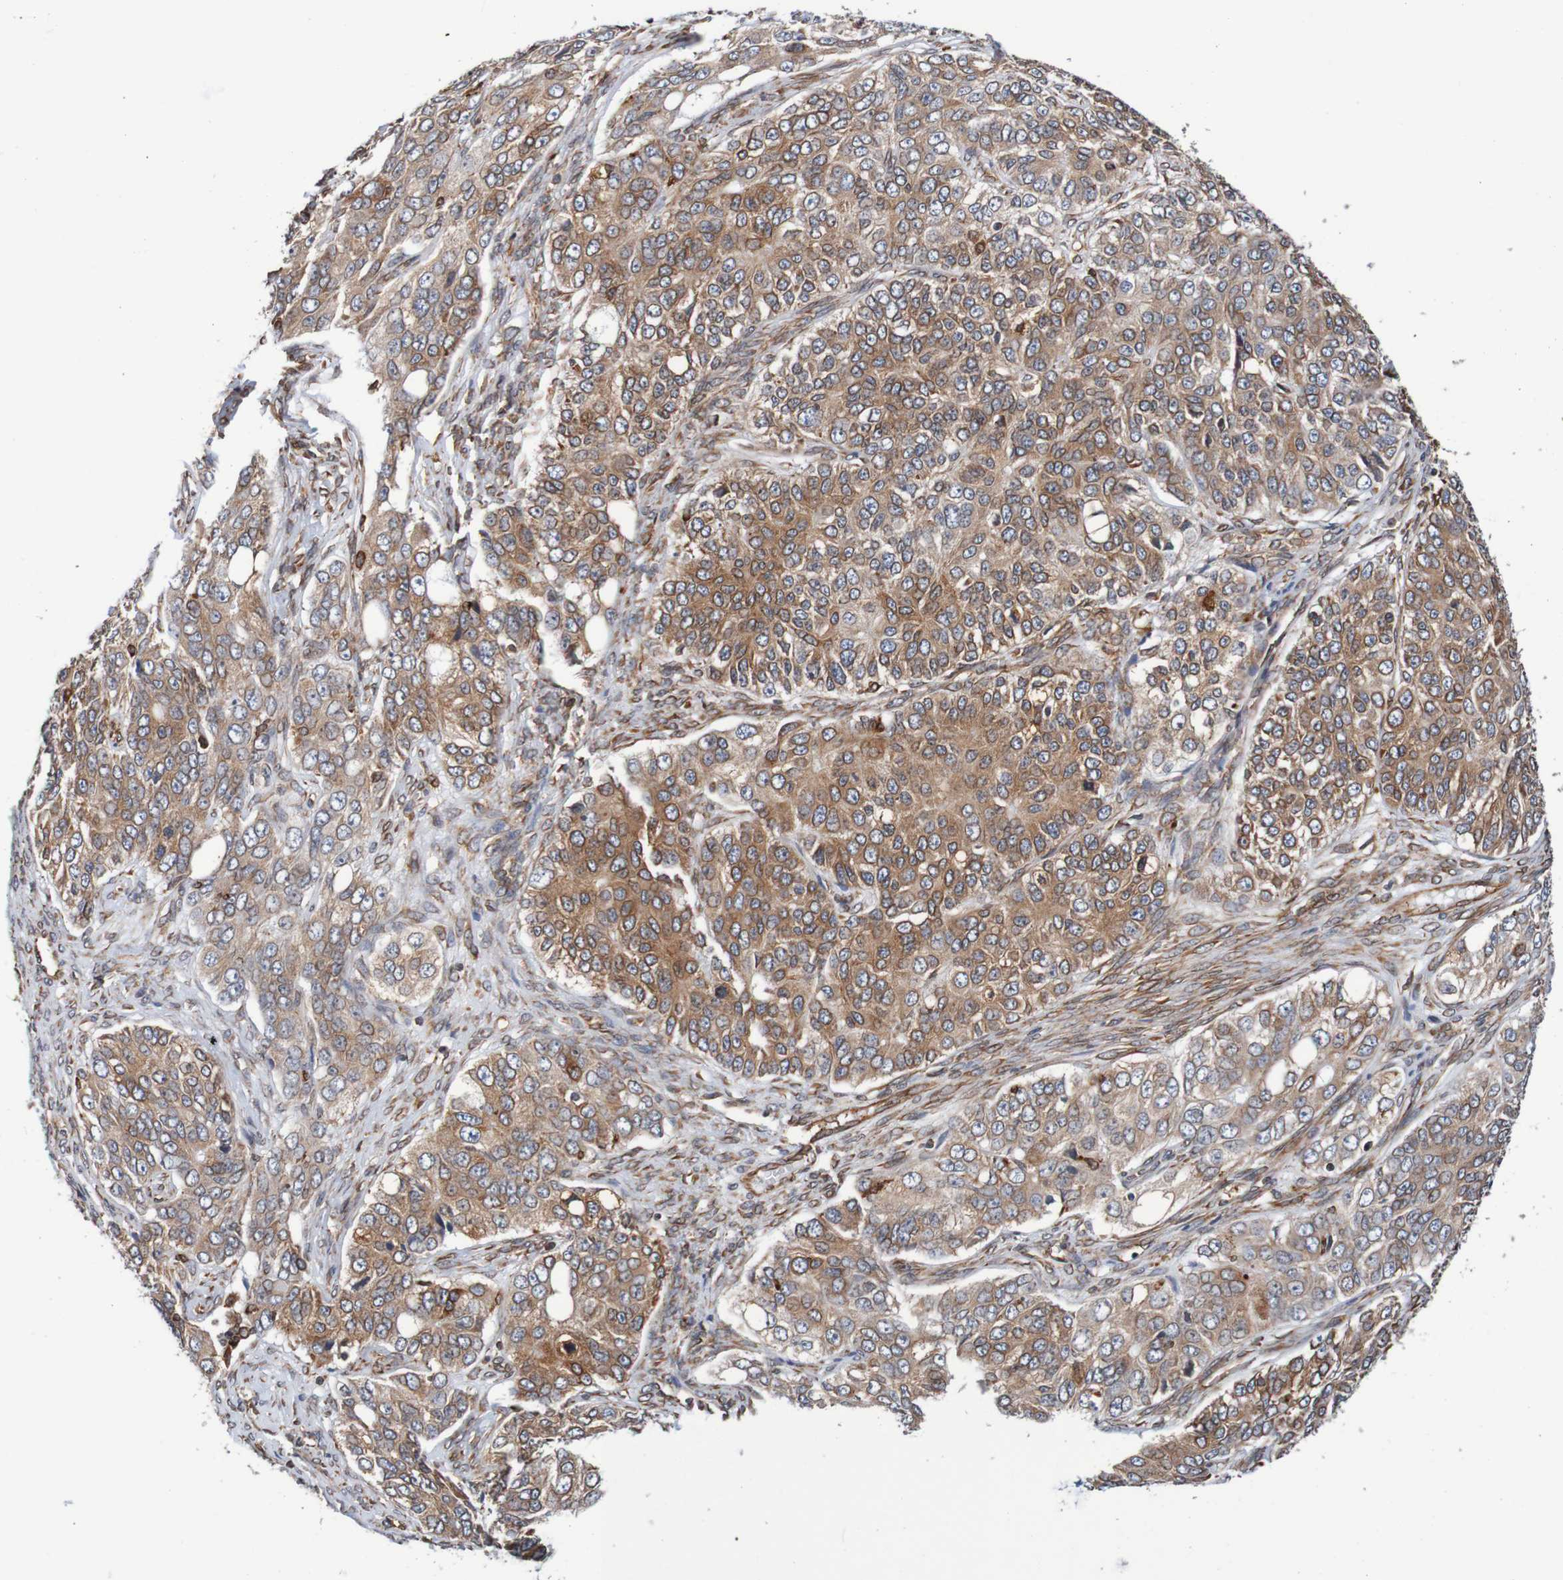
{"staining": {"intensity": "moderate", "quantity": ">75%", "location": "cytoplasmic/membranous,nuclear"}, "tissue": "ovarian cancer", "cell_type": "Tumor cells", "image_type": "cancer", "snomed": [{"axis": "morphology", "description": "Carcinoma, endometroid"}, {"axis": "topography", "description": "Ovary"}], "caption": "Immunohistochemical staining of human ovarian cancer exhibits medium levels of moderate cytoplasmic/membranous and nuclear protein expression in about >75% of tumor cells.", "gene": "TMEM109", "patient": {"sex": "female", "age": 51}}